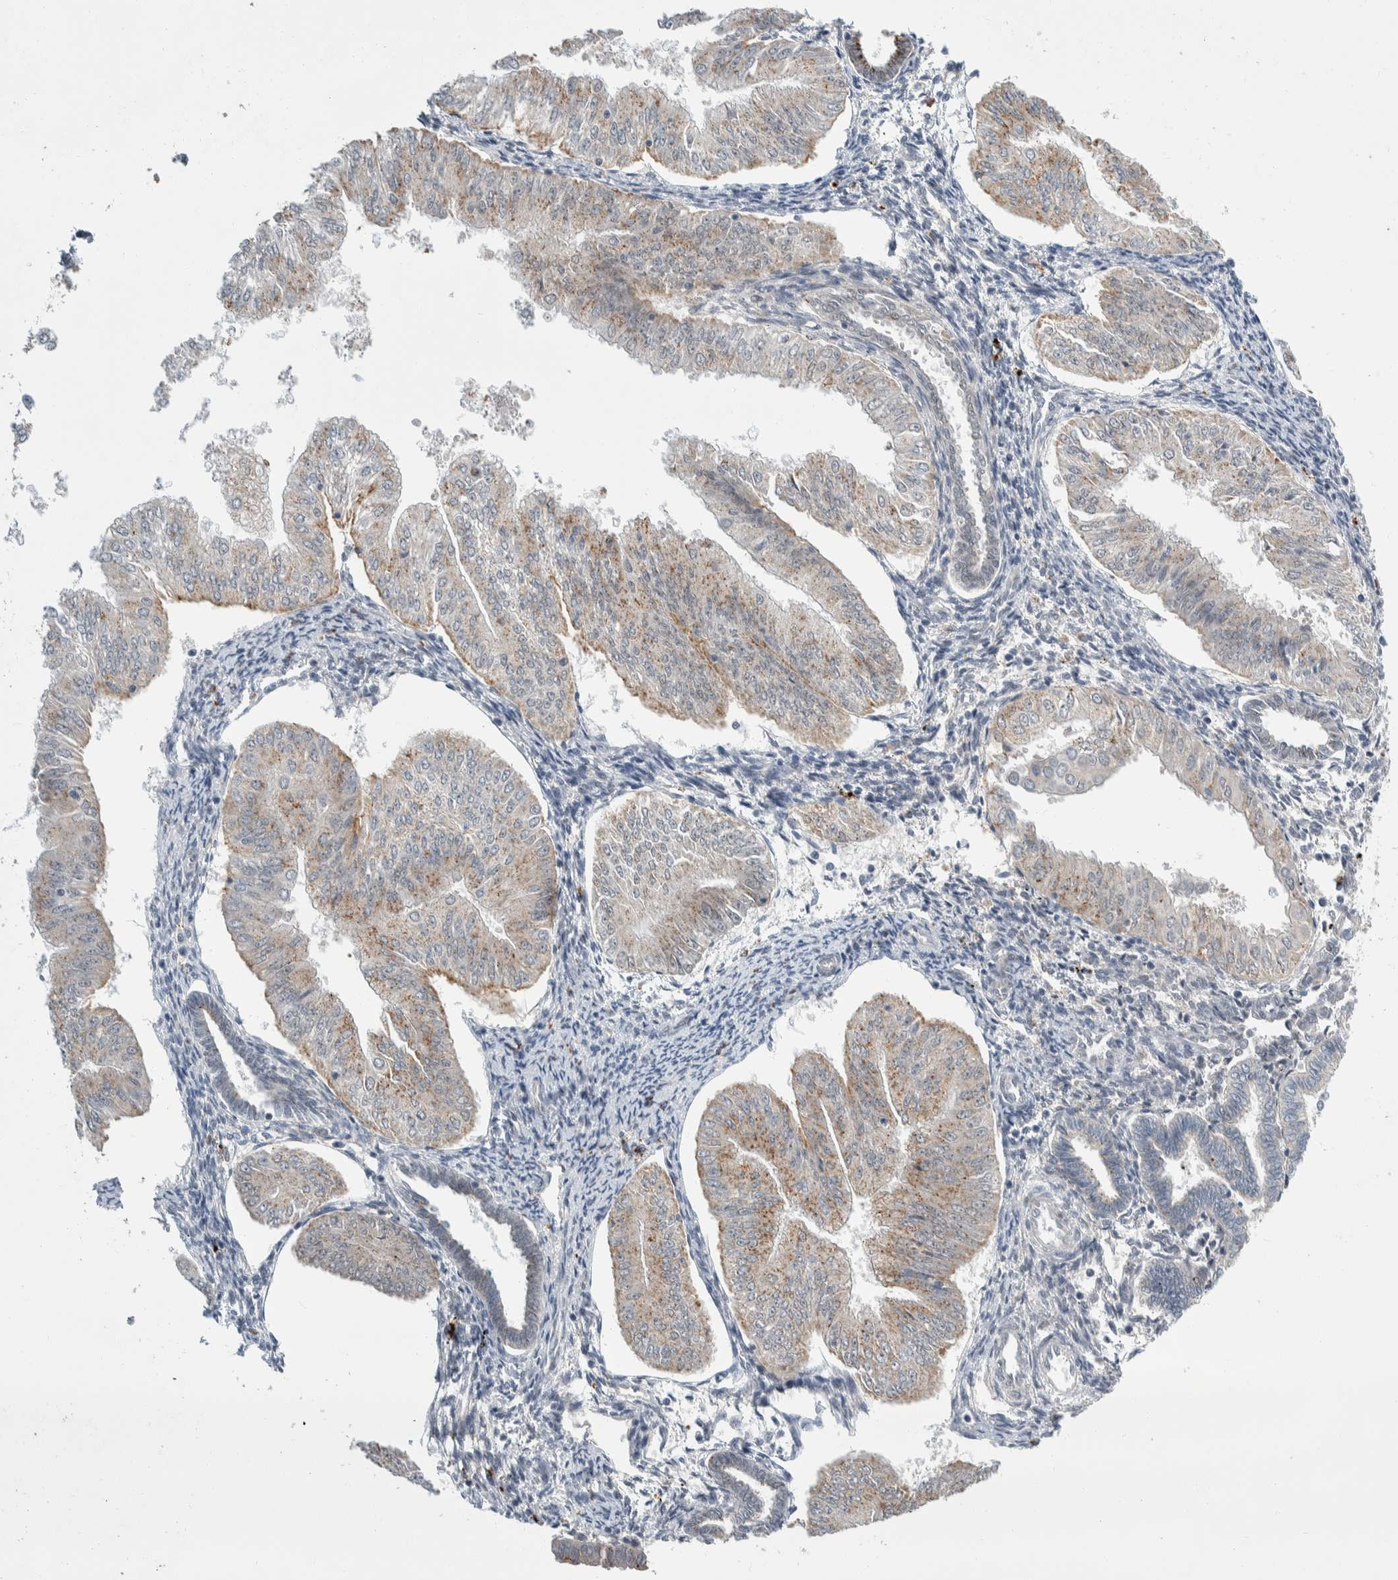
{"staining": {"intensity": "weak", "quantity": "25%-75%", "location": "cytoplasmic/membranous"}, "tissue": "endometrial cancer", "cell_type": "Tumor cells", "image_type": "cancer", "snomed": [{"axis": "morphology", "description": "Normal tissue, NOS"}, {"axis": "morphology", "description": "Adenocarcinoma, NOS"}, {"axis": "topography", "description": "Endometrium"}], "caption": "Immunohistochemical staining of human endometrial cancer (adenocarcinoma) demonstrates low levels of weak cytoplasmic/membranous positivity in approximately 25%-75% of tumor cells.", "gene": "SHPK", "patient": {"sex": "female", "age": 53}}